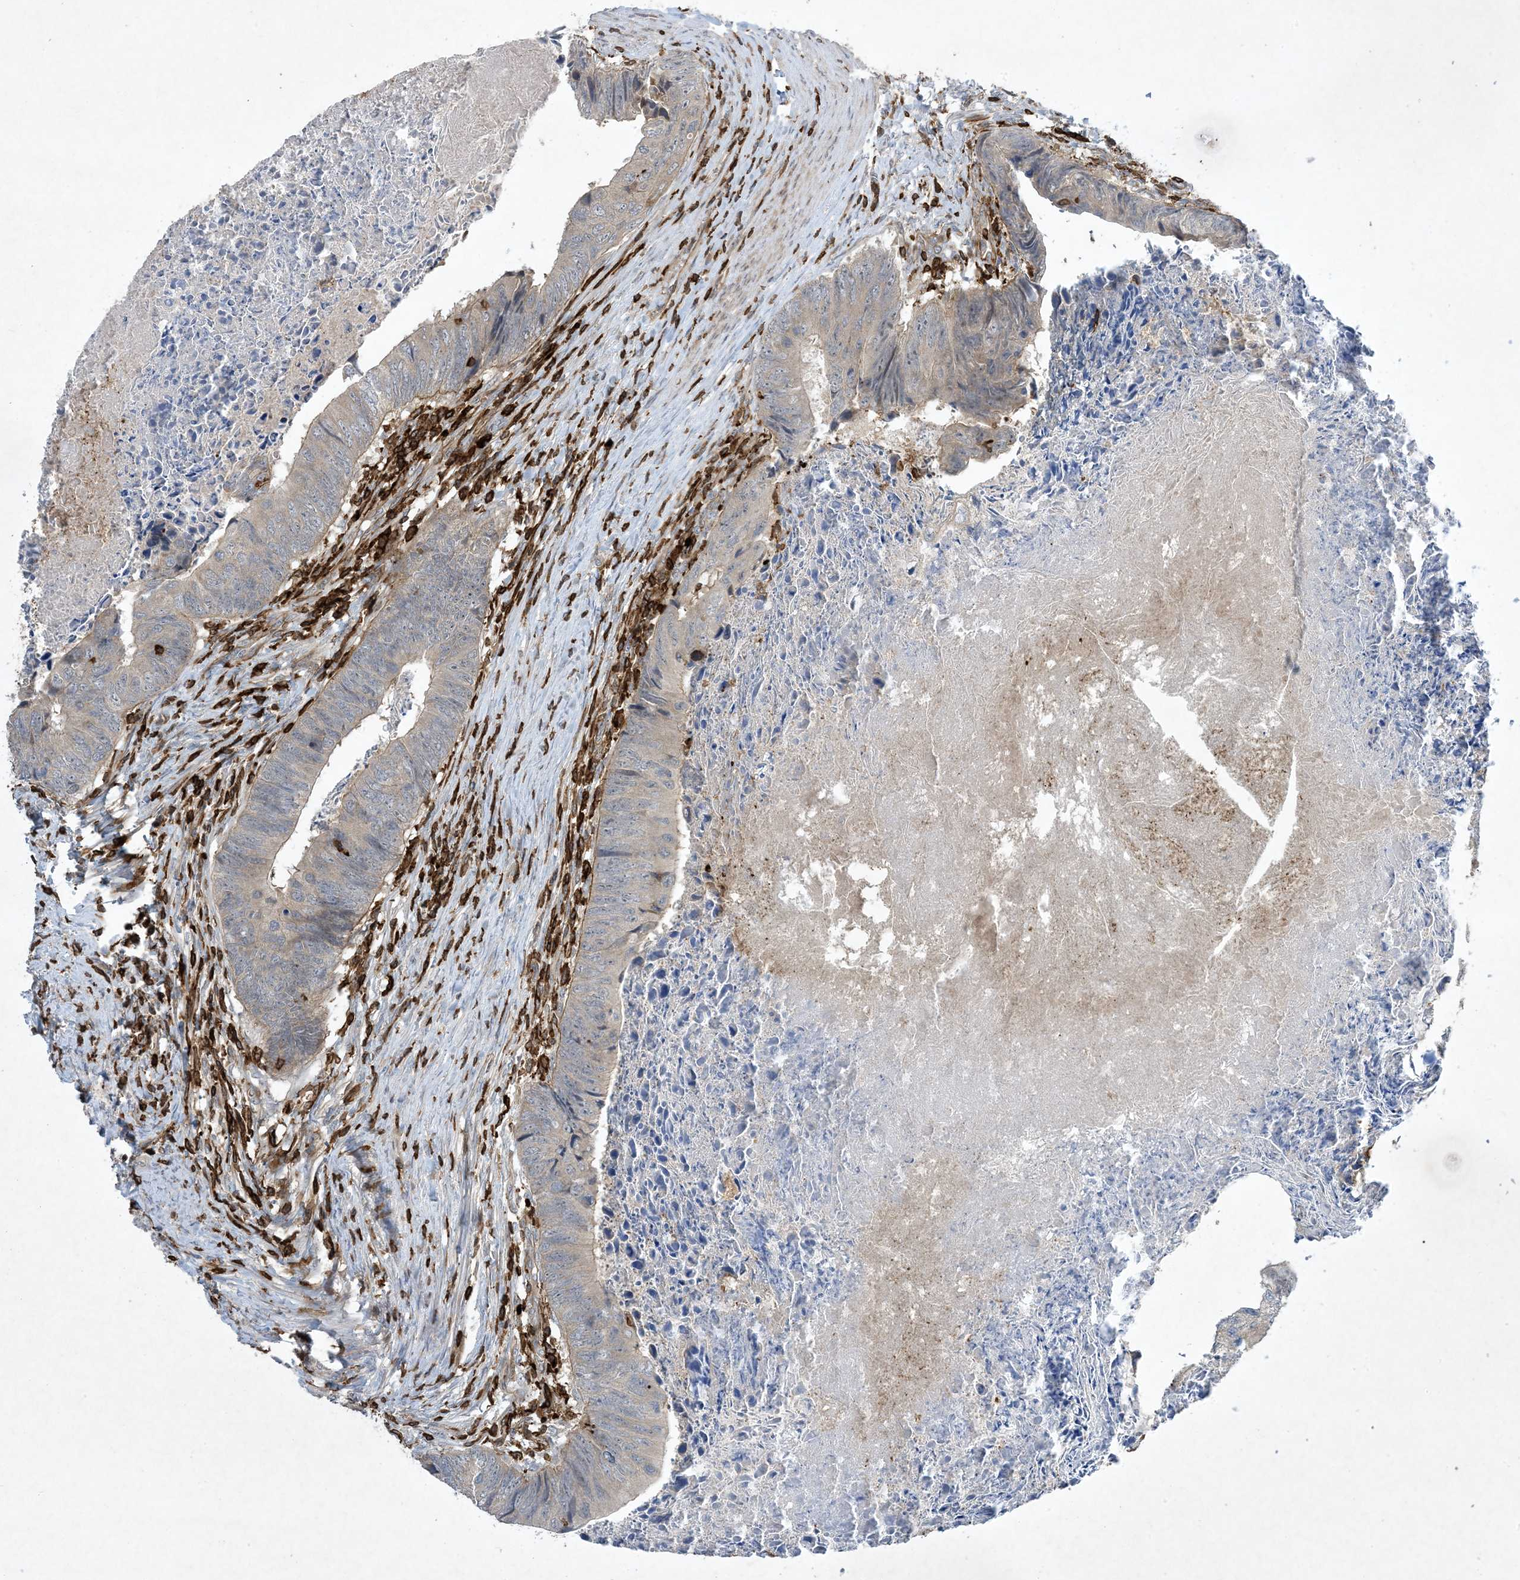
{"staining": {"intensity": "weak", "quantity": "<25%", "location": "cytoplasmic/membranous"}, "tissue": "colorectal cancer", "cell_type": "Tumor cells", "image_type": "cancer", "snomed": [{"axis": "morphology", "description": "Adenocarcinoma, NOS"}, {"axis": "topography", "description": "Colon"}], "caption": "IHC histopathology image of neoplastic tissue: human colorectal cancer stained with DAB (3,3'-diaminobenzidine) demonstrates no significant protein staining in tumor cells. The staining was performed using DAB to visualize the protein expression in brown, while the nuclei were stained in blue with hematoxylin (Magnification: 20x).", "gene": "AK9", "patient": {"sex": "female", "age": 67}}